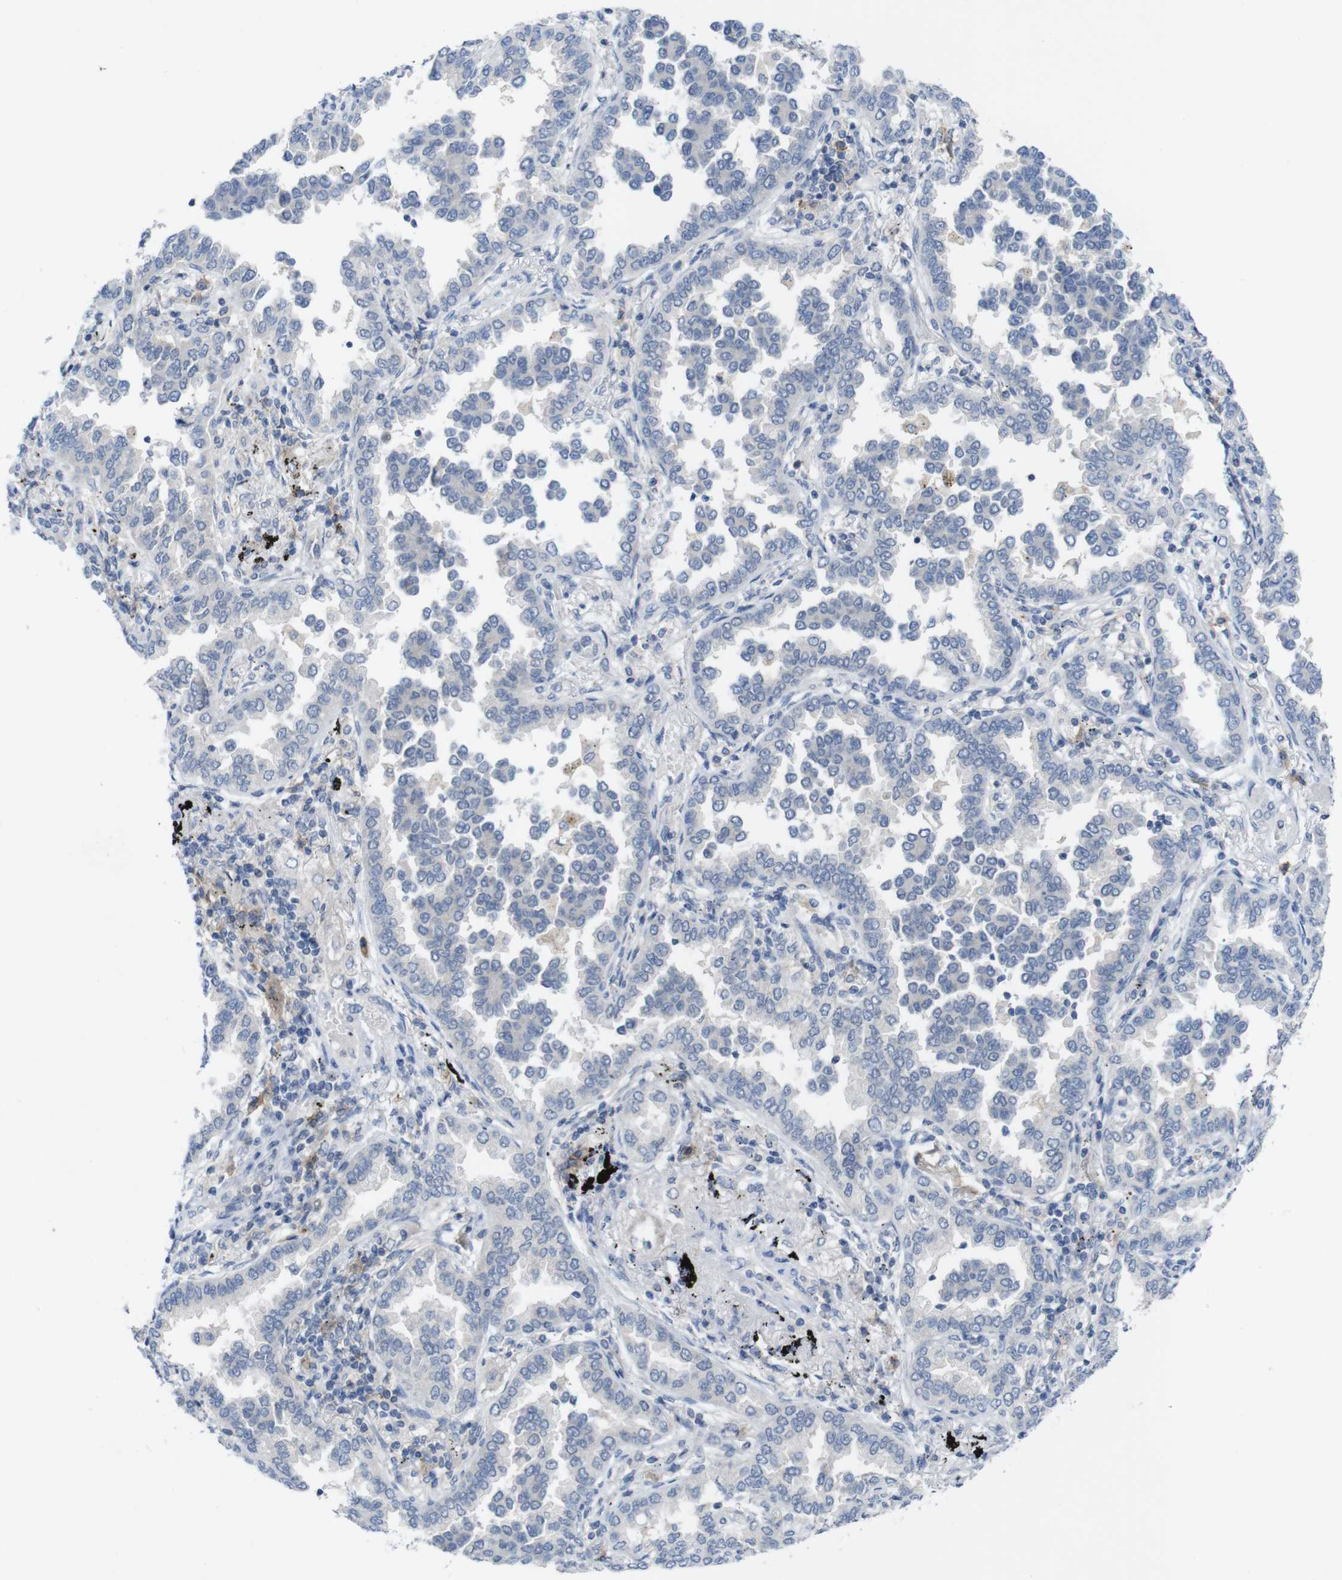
{"staining": {"intensity": "negative", "quantity": "none", "location": "none"}, "tissue": "lung cancer", "cell_type": "Tumor cells", "image_type": "cancer", "snomed": [{"axis": "morphology", "description": "Normal tissue, NOS"}, {"axis": "morphology", "description": "Adenocarcinoma, NOS"}, {"axis": "topography", "description": "Lung"}], "caption": "Tumor cells show no significant protein staining in adenocarcinoma (lung). (DAB immunohistochemistry, high magnification).", "gene": "SLAMF7", "patient": {"sex": "male", "age": 59}}